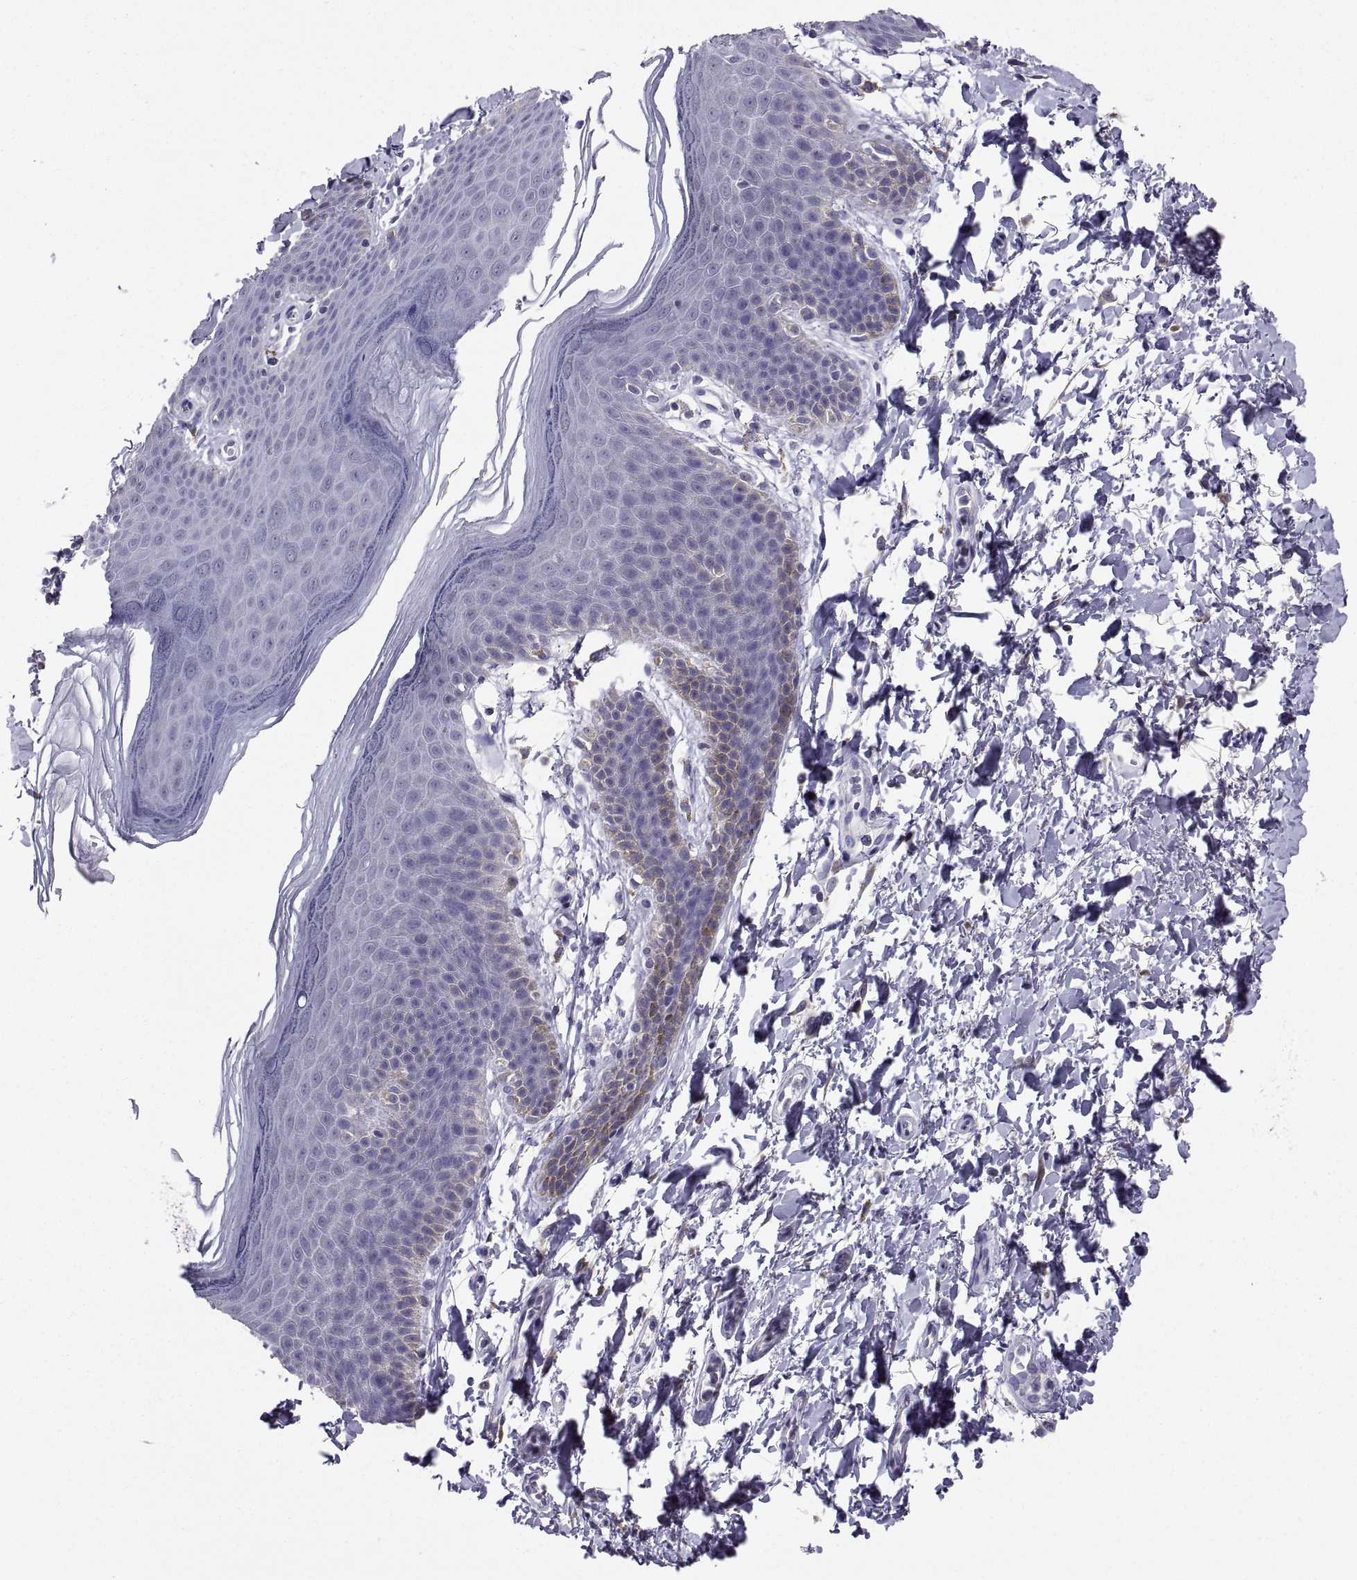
{"staining": {"intensity": "weak", "quantity": "<25%", "location": "cytoplasmic/membranous"}, "tissue": "skin", "cell_type": "Epidermal cells", "image_type": "normal", "snomed": [{"axis": "morphology", "description": "Normal tissue, NOS"}, {"axis": "topography", "description": "Anal"}], "caption": "This is an IHC histopathology image of normal skin. There is no staining in epidermal cells.", "gene": "TNNC1", "patient": {"sex": "male", "age": 53}}